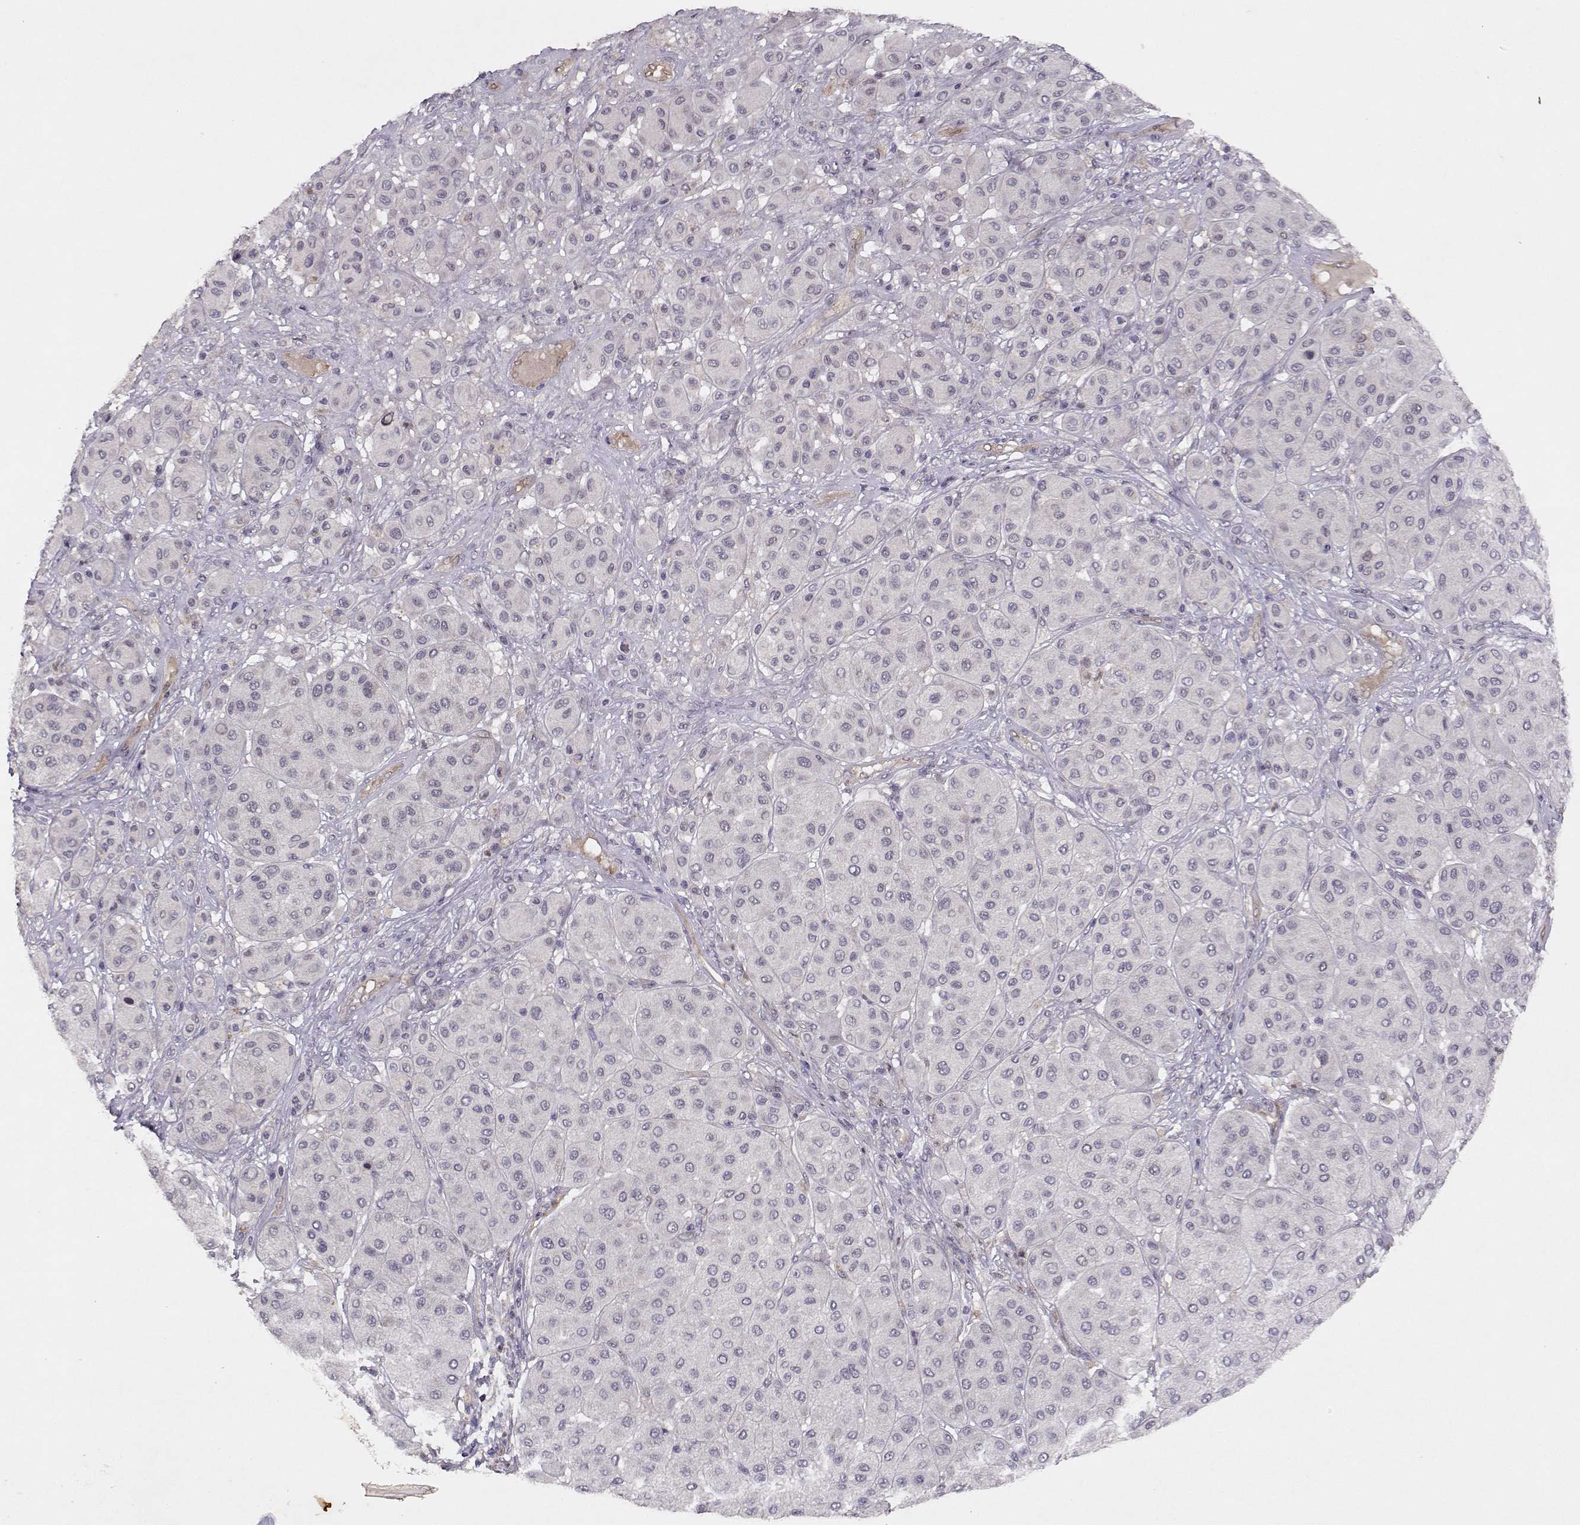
{"staining": {"intensity": "negative", "quantity": "none", "location": "none"}, "tissue": "melanoma", "cell_type": "Tumor cells", "image_type": "cancer", "snomed": [{"axis": "morphology", "description": "Malignant melanoma, Metastatic site"}, {"axis": "topography", "description": "Smooth muscle"}], "caption": "Immunohistochemistry of human malignant melanoma (metastatic site) displays no positivity in tumor cells.", "gene": "BMX", "patient": {"sex": "male", "age": 41}}